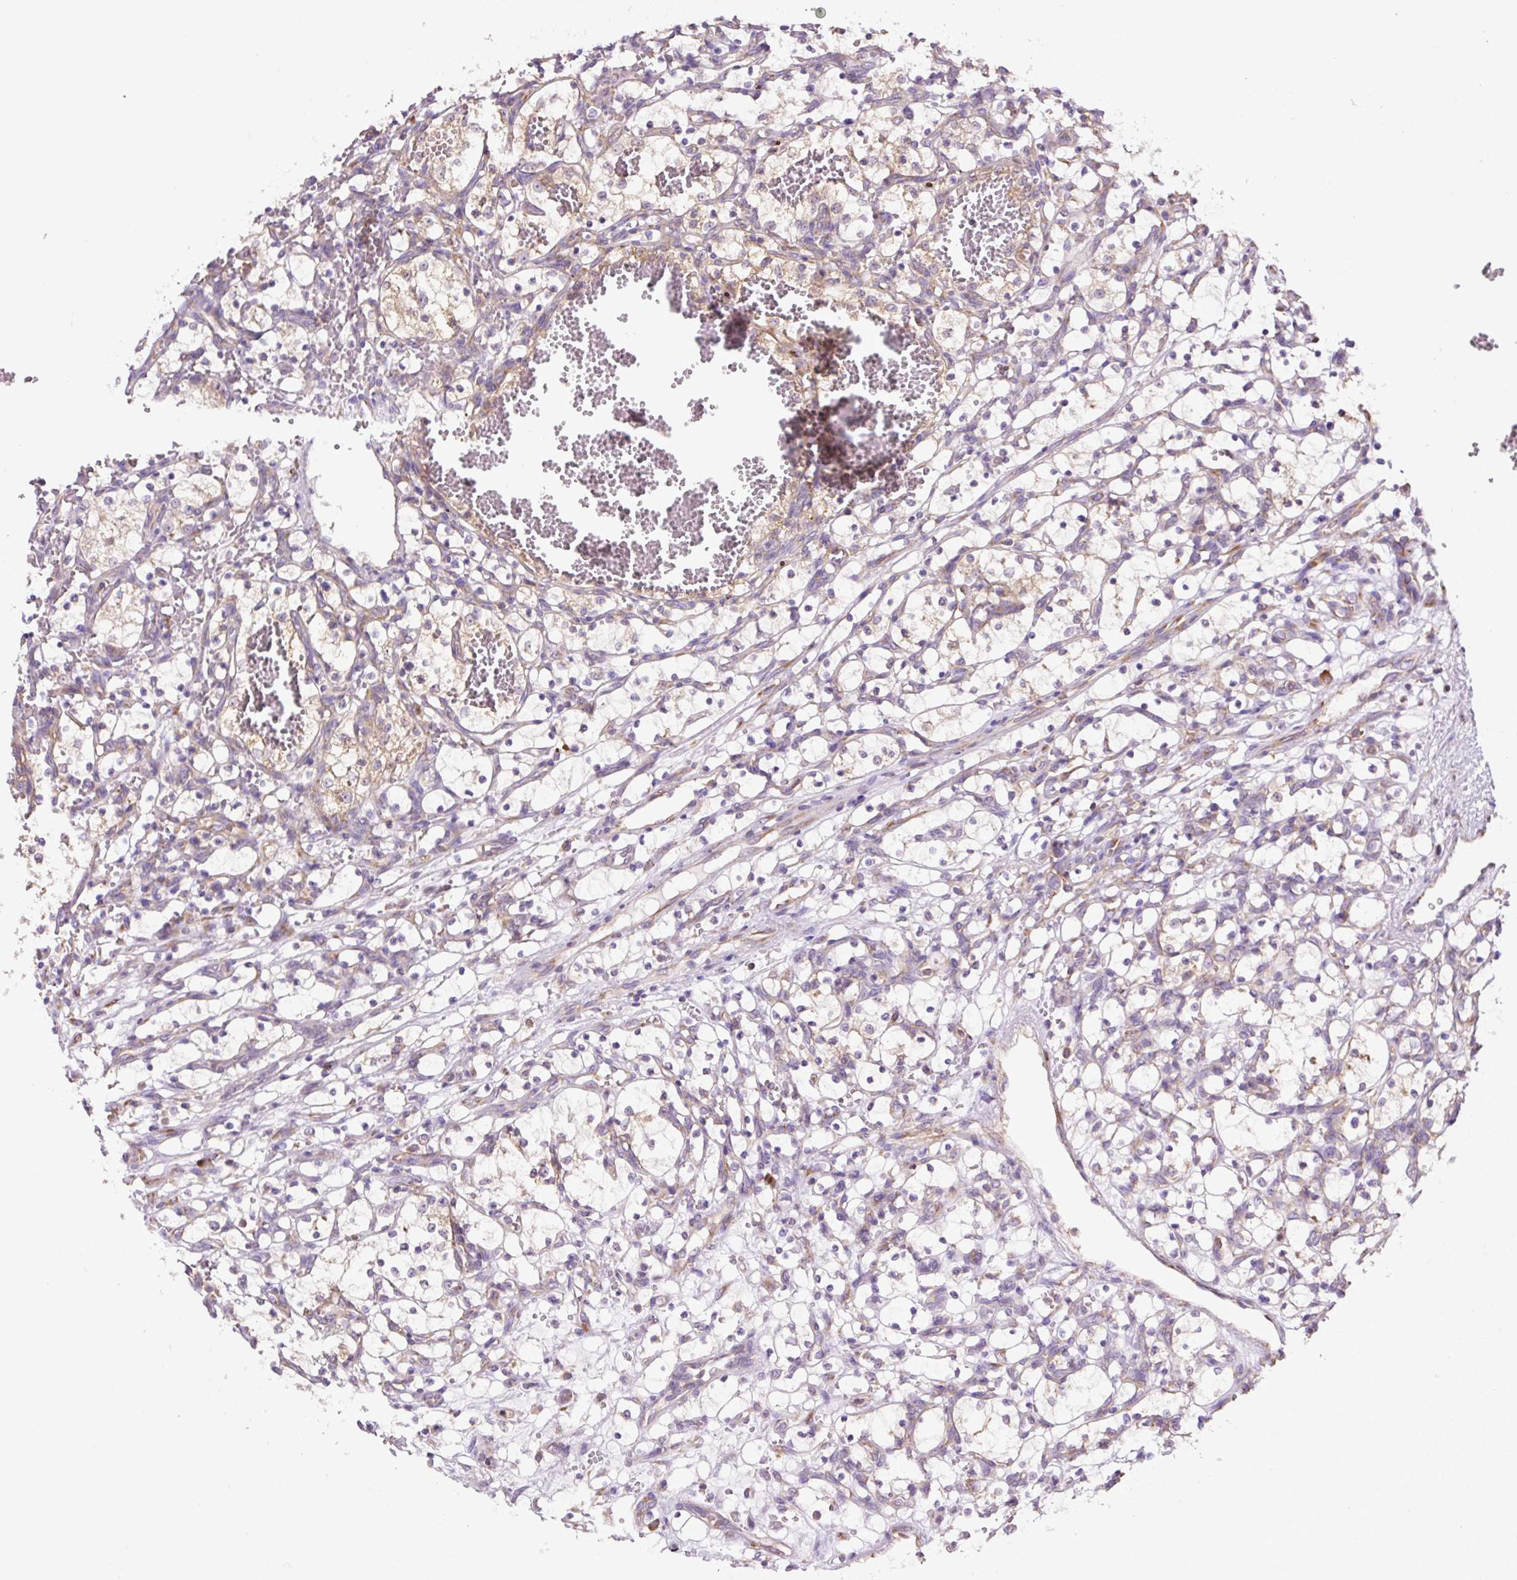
{"staining": {"intensity": "weak", "quantity": "<25%", "location": "cytoplasmic/membranous"}, "tissue": "renal cancer", "cell_type": "Tumor cells", "image_type": "cancer", "snomed": [{"axis": "morphology", "description": "Adenocarcinoma, NOS"}, {"axis": "topography", "description": "Kidney"}], "caption": "Renal adenocarcinoma was stained to show a protein in brown. There is no significant staining in tumor cells. The staining was performed using DAB (3,3'-diaminobenzidine) to visualize the protein expression in brown, while the nuclei were stained in blue with hematoxylin (Magnification: 20x).", "gene": "RPS23", "patient": {"sex": "female", "age": 69}}